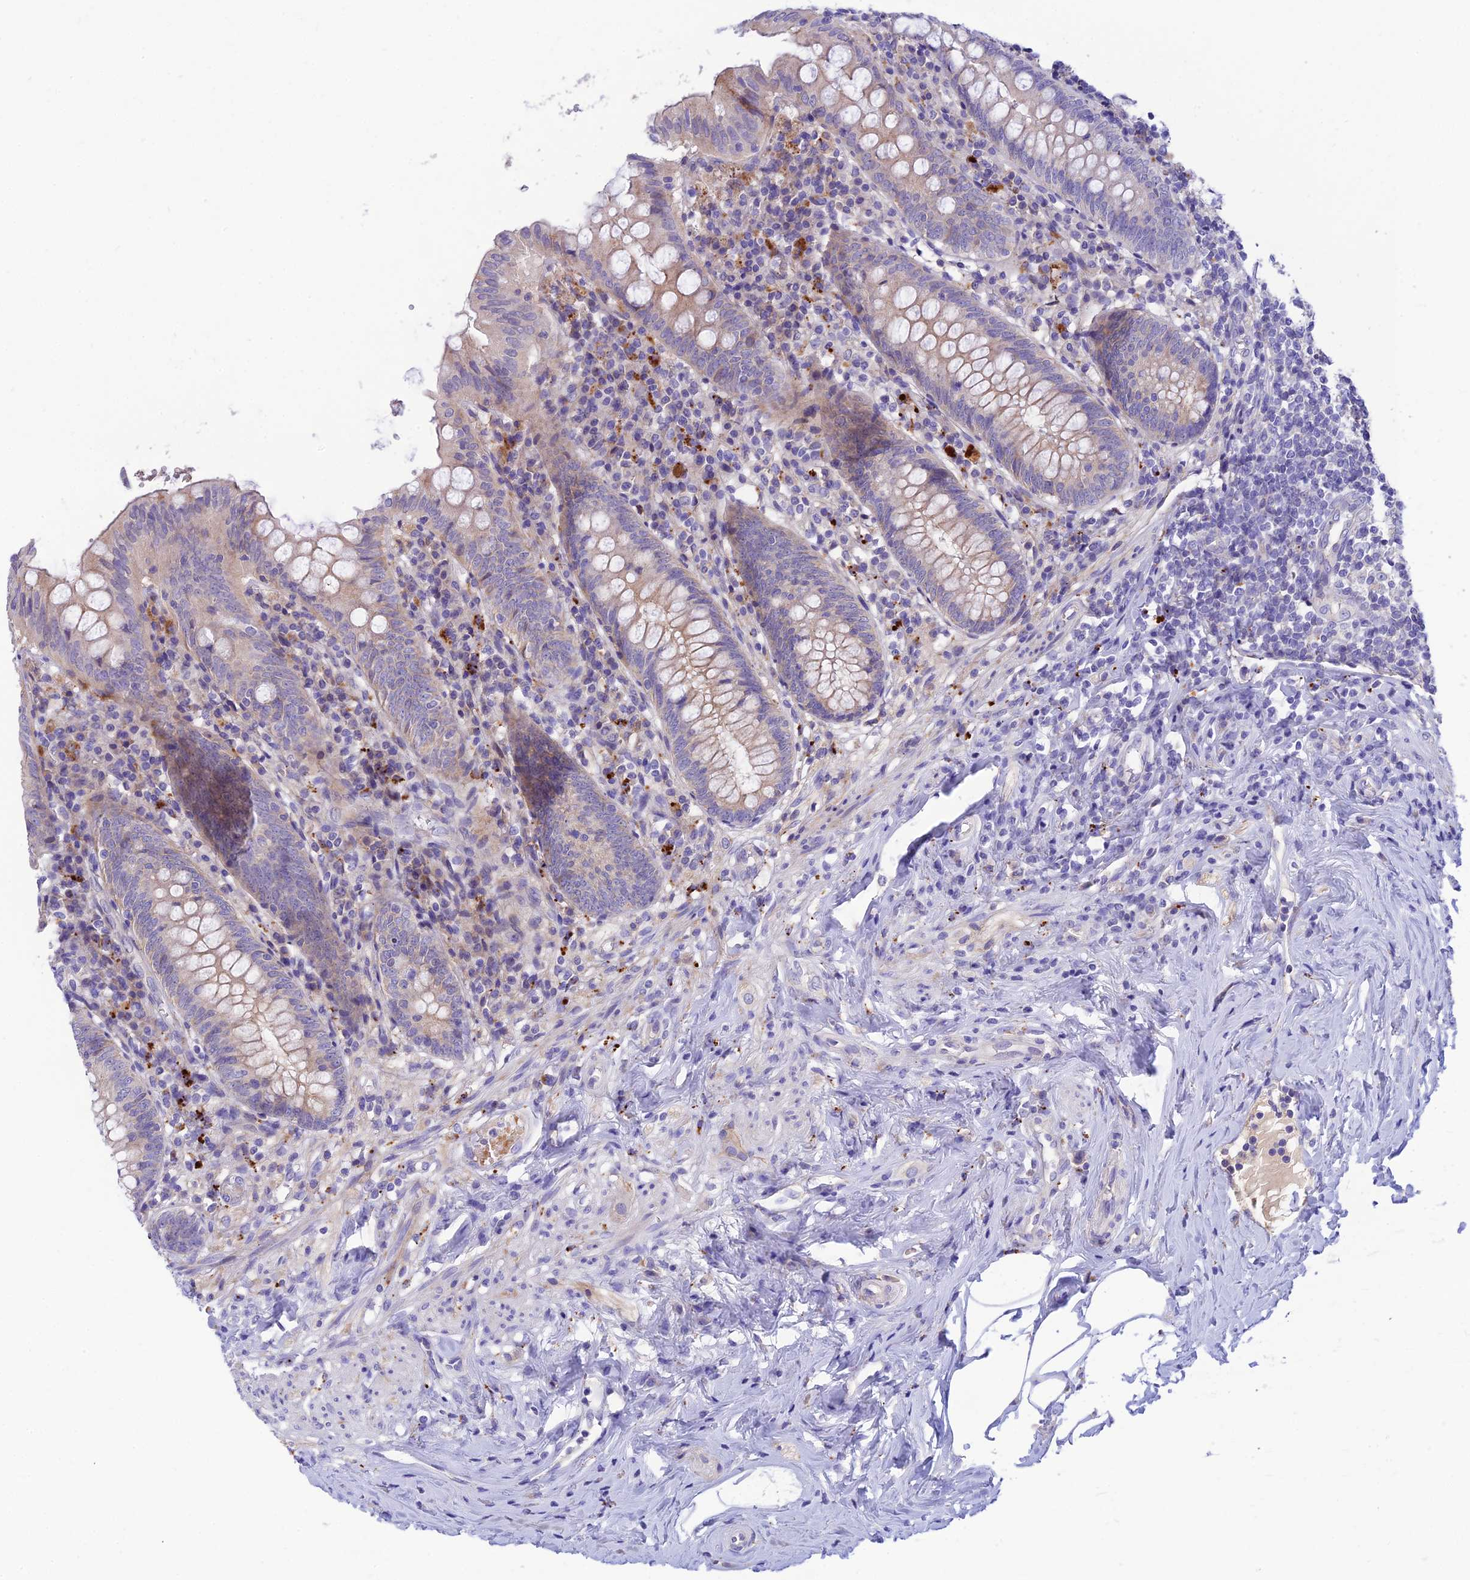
{"staining": {"intensity": "weak", "quantity": "25%-75%", "location": "cytoplasmic/membranous"}, "tissue": "appendix", "cell_type": "Glandular cells", "image_type": "normal", "snomed": [{"axis": "morphology", "description": "Normal tissue, NOS"}, {"axis": "topography", "description": "Appendix"}], "caption": "Brown immunohistochemical staining in benign appendix demonstrates weak cytoplasmic/membranous staining in approximately 25%-75% of glandular cells. (DAB IHC, brown staining for protein, blue staining for nuclei).", "gene": "CCDC157", "patient": {"sex": "female", "age": 54}}